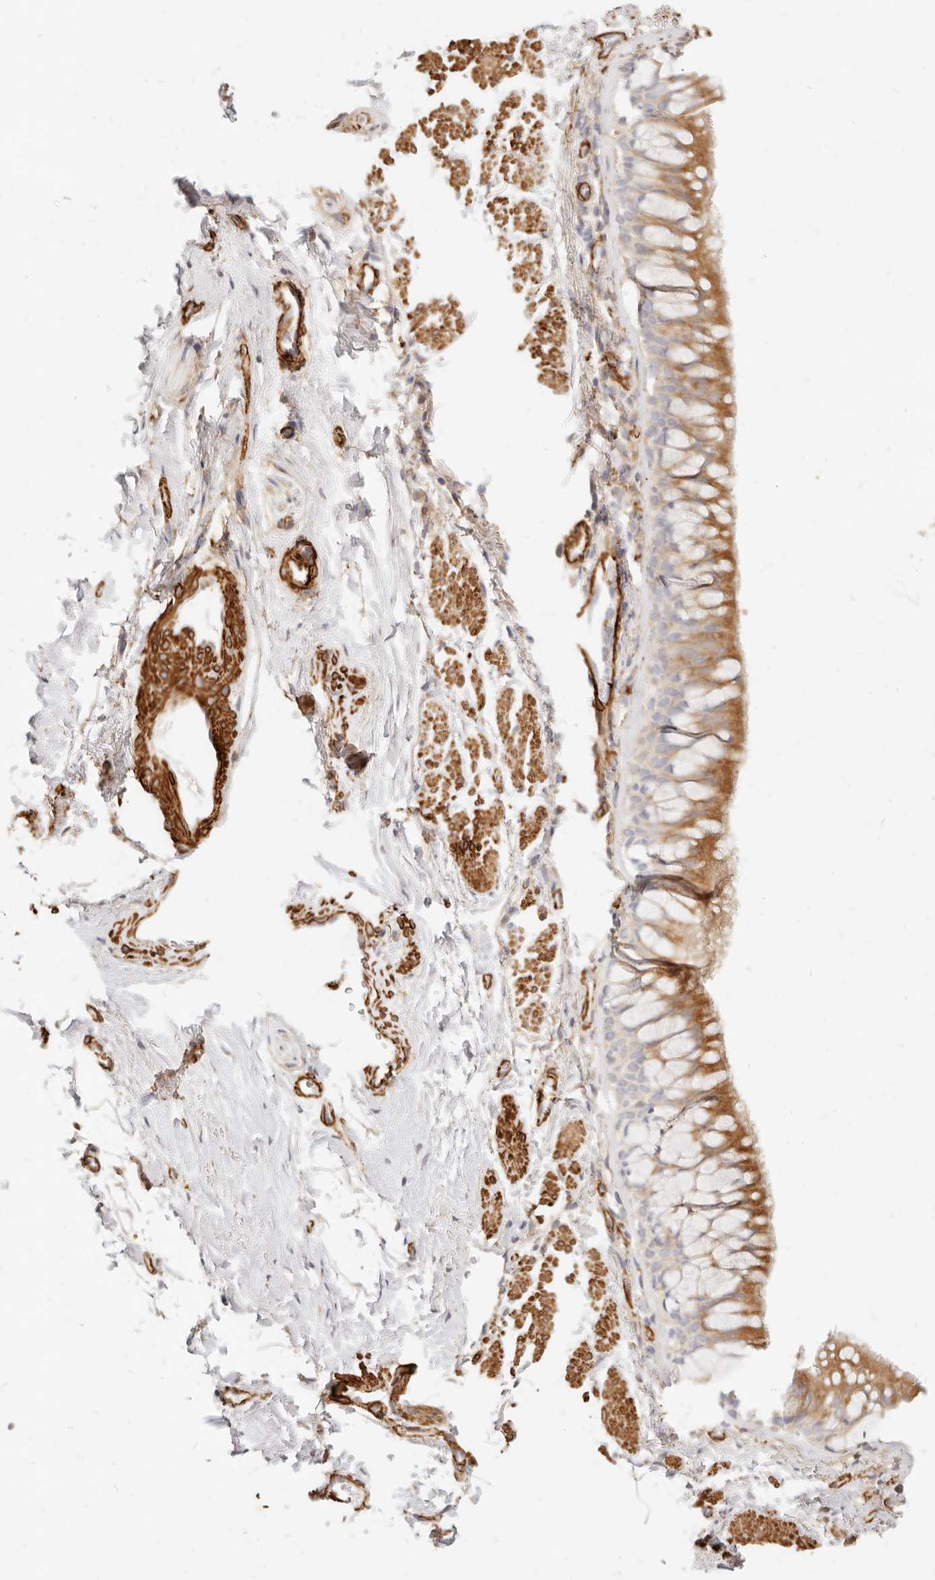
{"staining": {"intensity": "moderate", "quantity": "25%-75%", "location": "cytoplasmic/membranous"}, "tissue": "bronchus", "cell_type": "Respiratory epithelial cells", "image_type": "normal", "snomed": [{"axis": "morphology", "description": "Normal tissue, NOS"}, {"axis": "topography", "description": "Cartilage tissue"}, {"axis": "topography", "description": "Bronchus"}], "caption": "Approximately 25%-75% of respiratory epithelial cells in normal bronchus reveal moderate cytoplasmic/membranous protein positivity as visualized by brown immunohistochemical staining.", "gene": "TMTC2", "patient": {"sex": "female", "age": 53}}